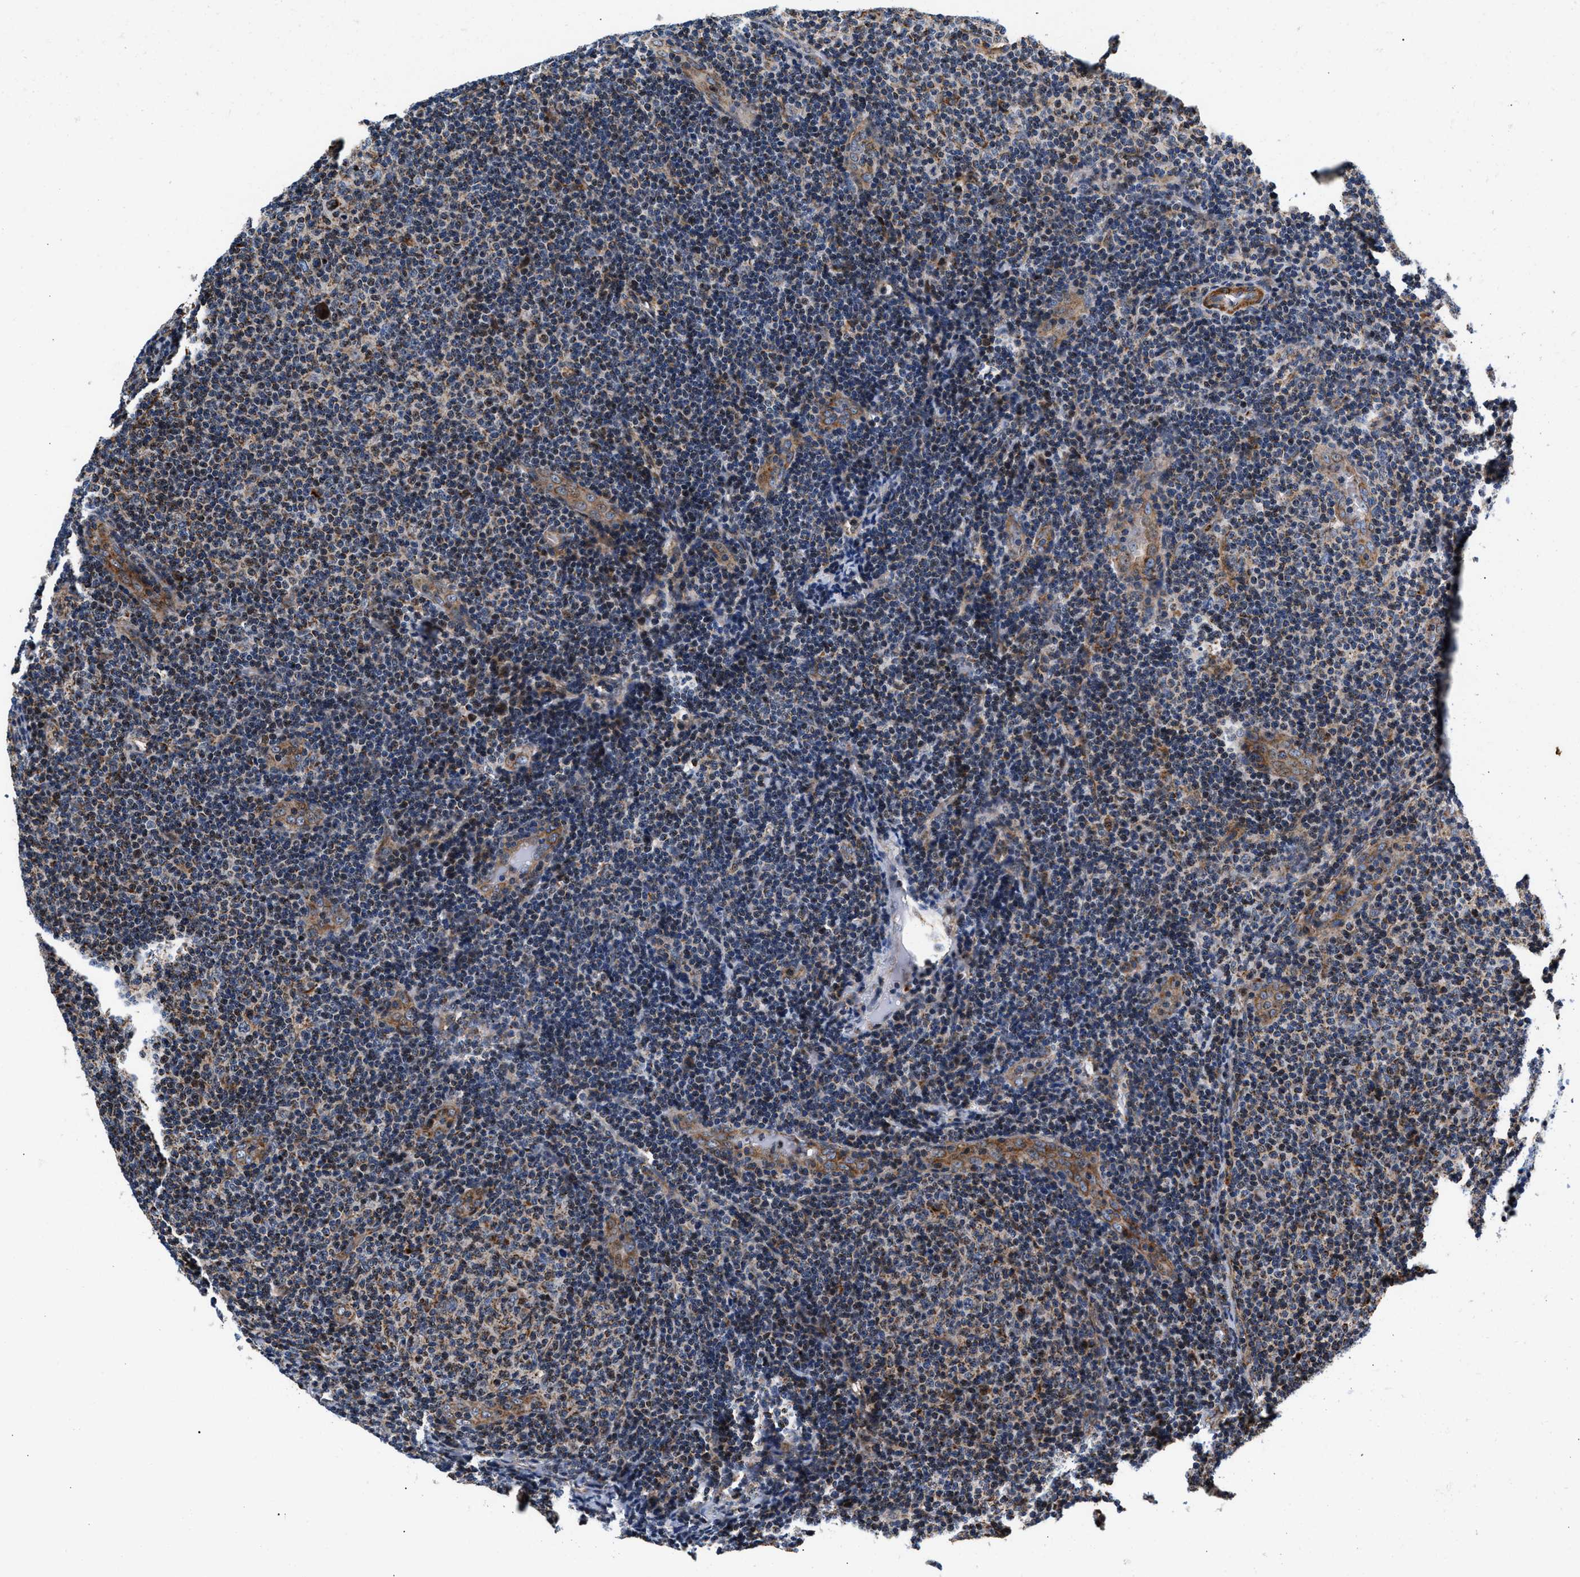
{"staining": {"intensity": "weak", "quantity": "<25%", "location": "cytoplasmic/membranous"}, "tissue": "lymphoma", "cell_type": "Tumor cells", "image_type": "cancer", "snomed": [{"axis": "morphology", "description": "Malignant lymphoma, non-Hodgkin's type, Low grade"}, {"axis": "topography", "description": "Lymph node"}], "caption": "The immunohistochemistry (IHC) photomicrograph has no significant expression in tumor cells of lymphoma tissue.", "gene": "SGK1", "patient": {"sex": "male", "age": 83}}